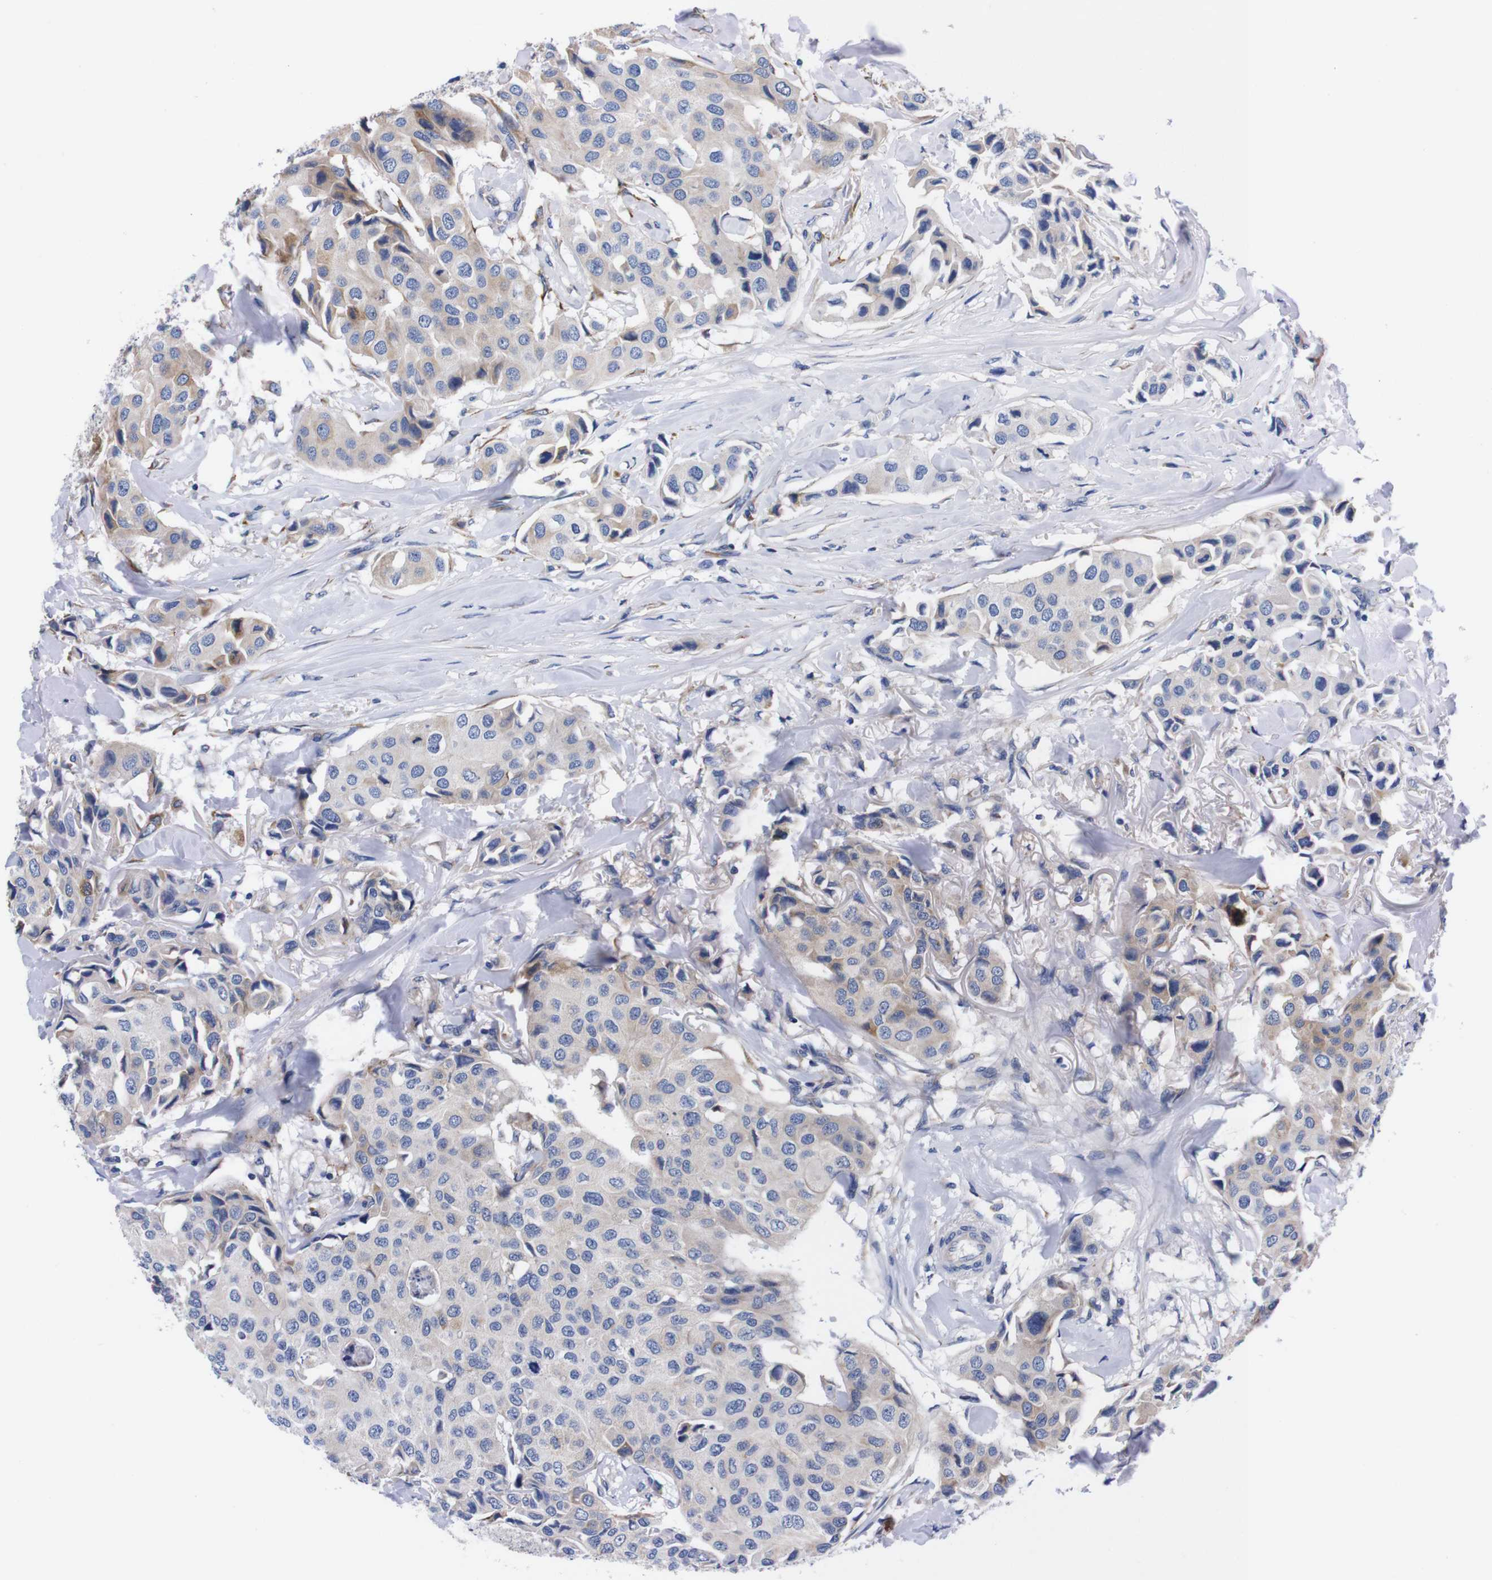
{"staining": {"intensity": "weak", "quantity": "<25%", "location": "cytoplasmic/membranous"}, "tissue": "breast cancer", "cell_type": "Tumor cells", "image_type": "cancer", "snomed": [{"axis": "morphology", "description": "Duct carcinoma"}, {"axis": "topography", "description": "Breast"}], "caption": "The immunohistochemistry image has no significant staining in tumor cells of intraductal carcinoma (breast) tissue.", "gene": "NEBL", "patient": {"sex": "female", "age": 80}}